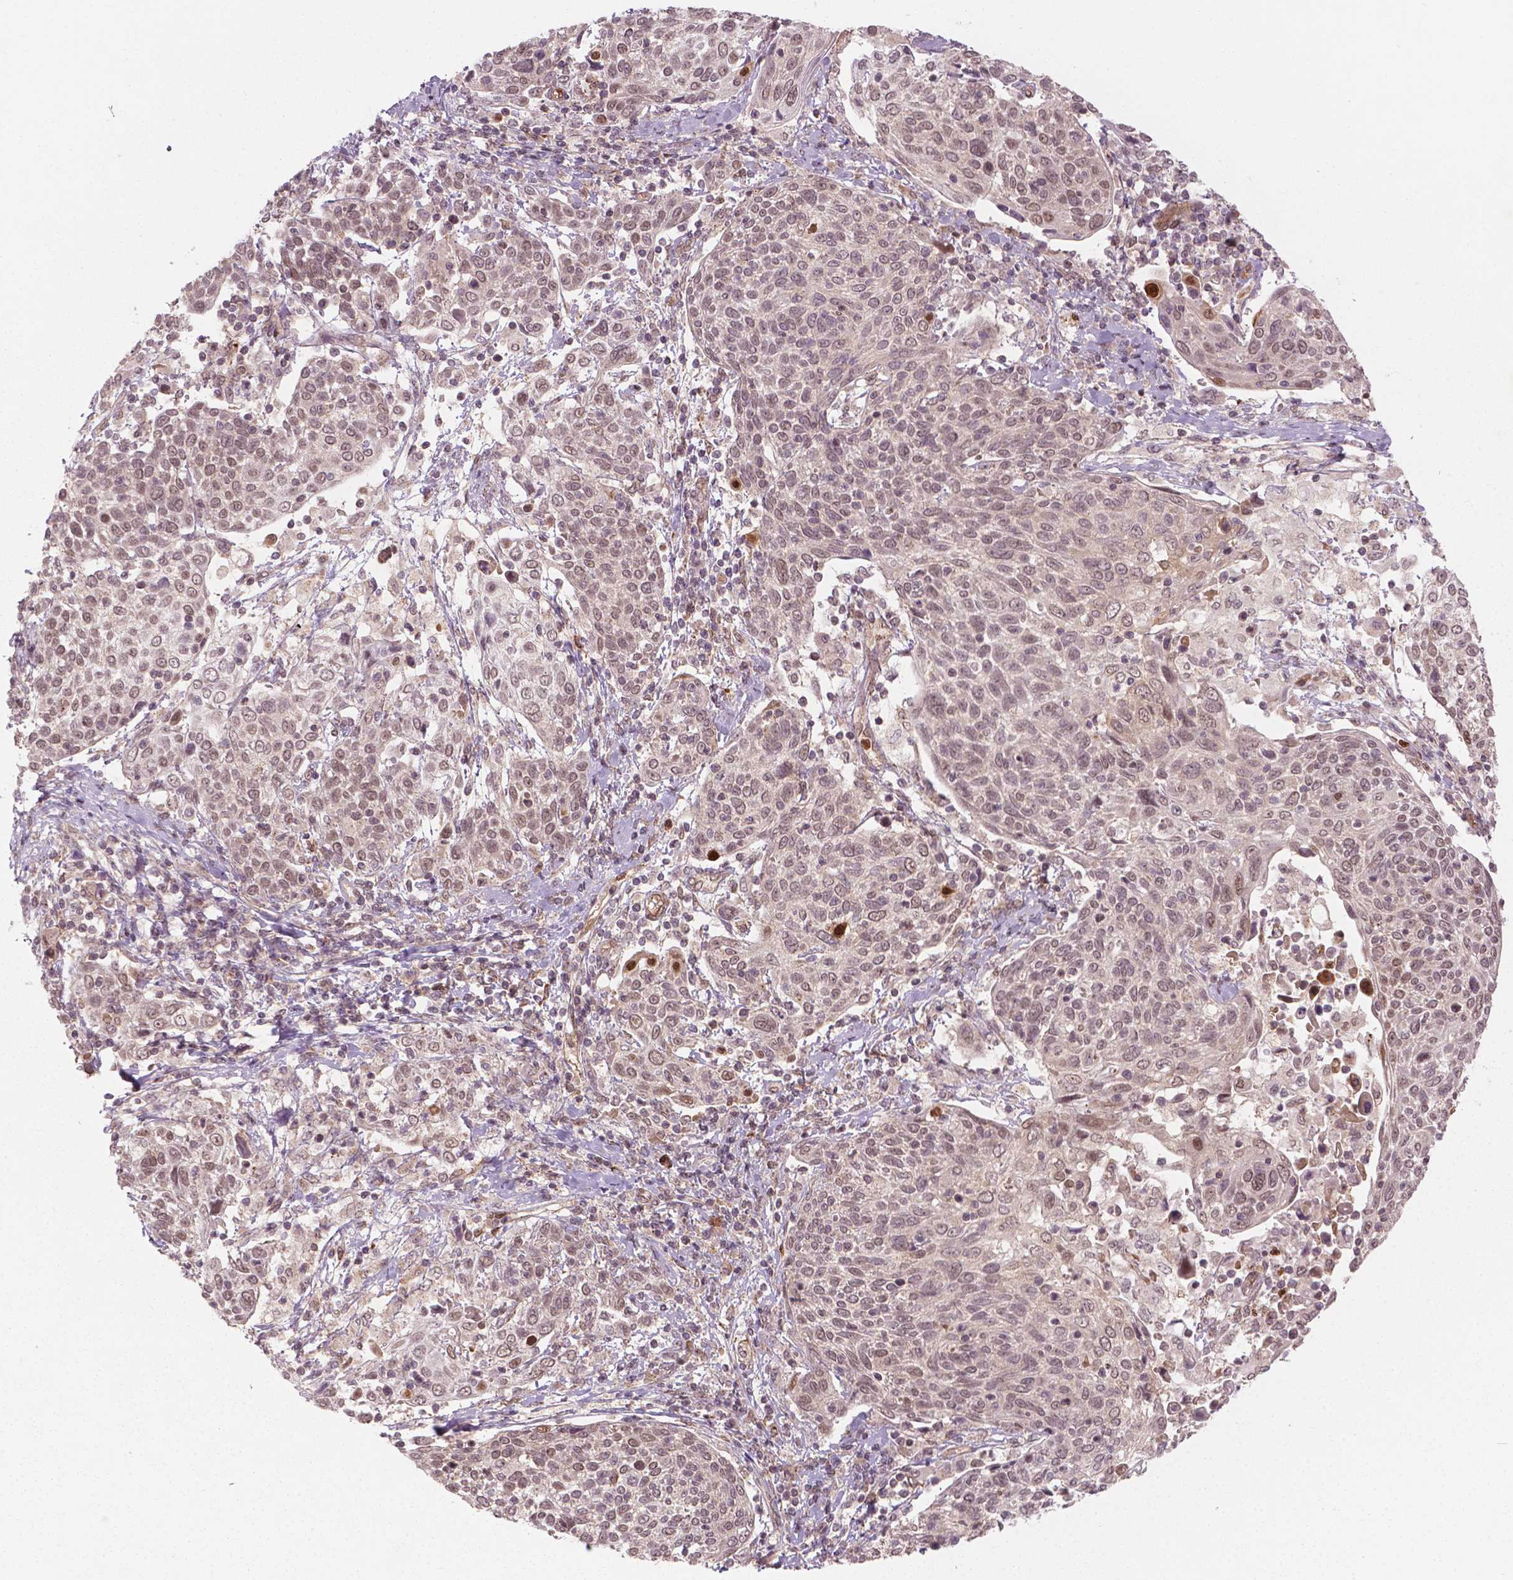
{"staining": {"intensity": "weak", "quantity": ">75%", "location": "nuclear"}, "tissue": "cervical cancer", "cell_type": "Tumor cells", "image_type": "cancer", "snomed": [{"axis": "morphology", "description": "Squamous cell carcinoma, NOS"}, {"axis": "topography", "description": "Cervix"}], "caption": "Cervical squamous cell carcinoma stained with DAB immunohistochemistry (IHC) displays low levels of weak nuclear staining in approximately >75% of tumor cells.", "gene": "NFAT5", "patient": {"sex": "female", "age": 61}}